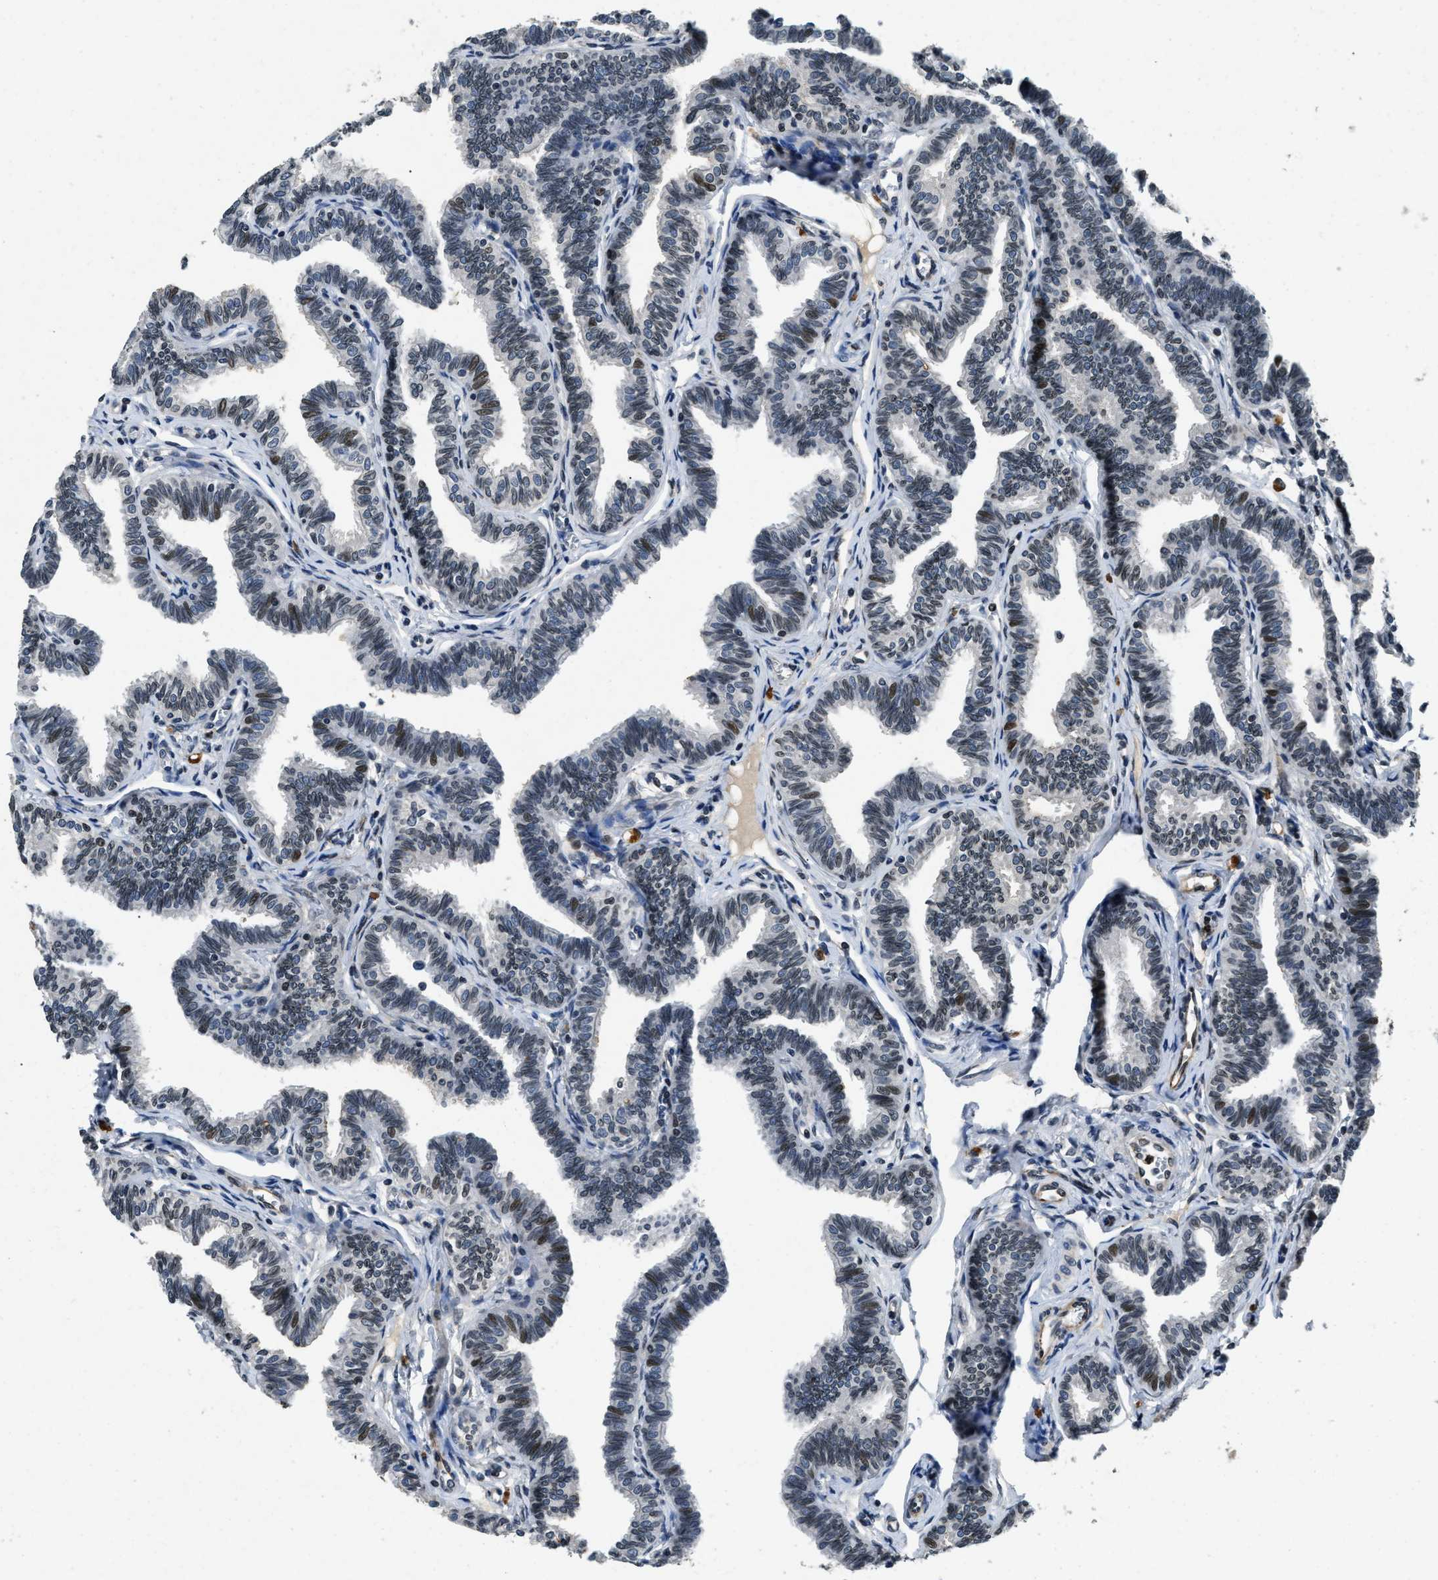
{"staining": {"intensity": "weak", "quantity": ">75%", "location": "nuclear"}, "tissue": "fallopian tube", "cell_type": "Glandular cells", "image_type": "normal", "snomed": [{"axis": "morphology", "description": "Normal tissue, NOS"}, {"axis": "topography", "description": "Fallopian tube"}, {"axis": "topography", "description": "Ovary"}], "caption": "Fallopian tube stained for a protein (brown) demonstrates weak nuclear positive staining in approximately >75% of glandular cells.", "gene": "ZC3HC1", "patient": {"sex": "female", "age": 23}}